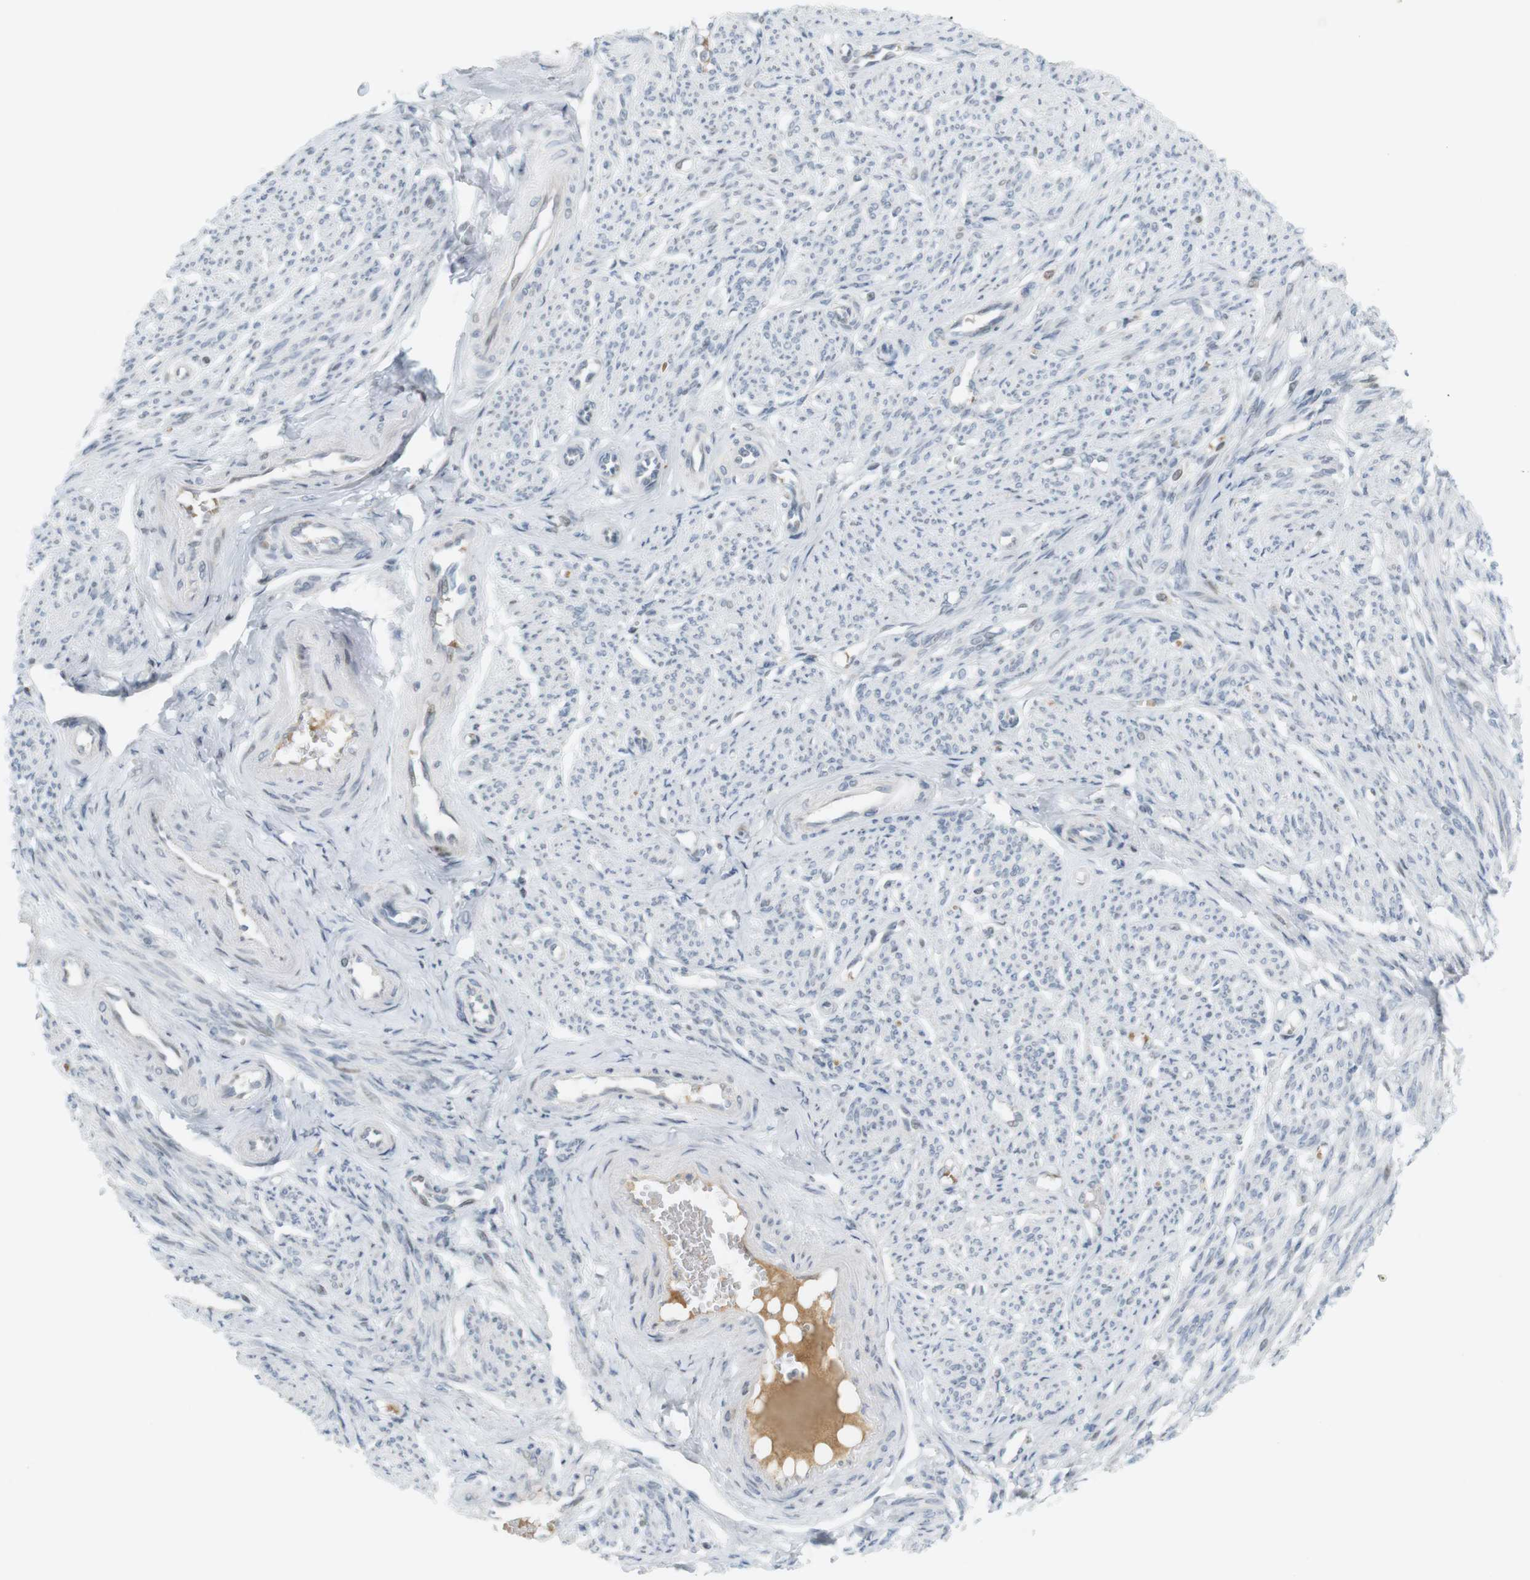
{"staining": {"intensity": "negative", "quantity": "none", "location": "none"}, "tissue": "smooth muscle", "cell_type": "Smooth muscle cells", "image_type": "normal", "snomed": [{"axis": "morphology", "description": "Normal tissue, NOS"}, {"axis": "topography", "description": "Smooth muscle"}], "caption": "An immunohistochemistry (IHC) histopathology image of benign smooth muscle is shown. There is no staining in smooth muscle cells of smooth muscle.", "gene": "DMC1", "patient": {"sex": "female", "age": 65}}